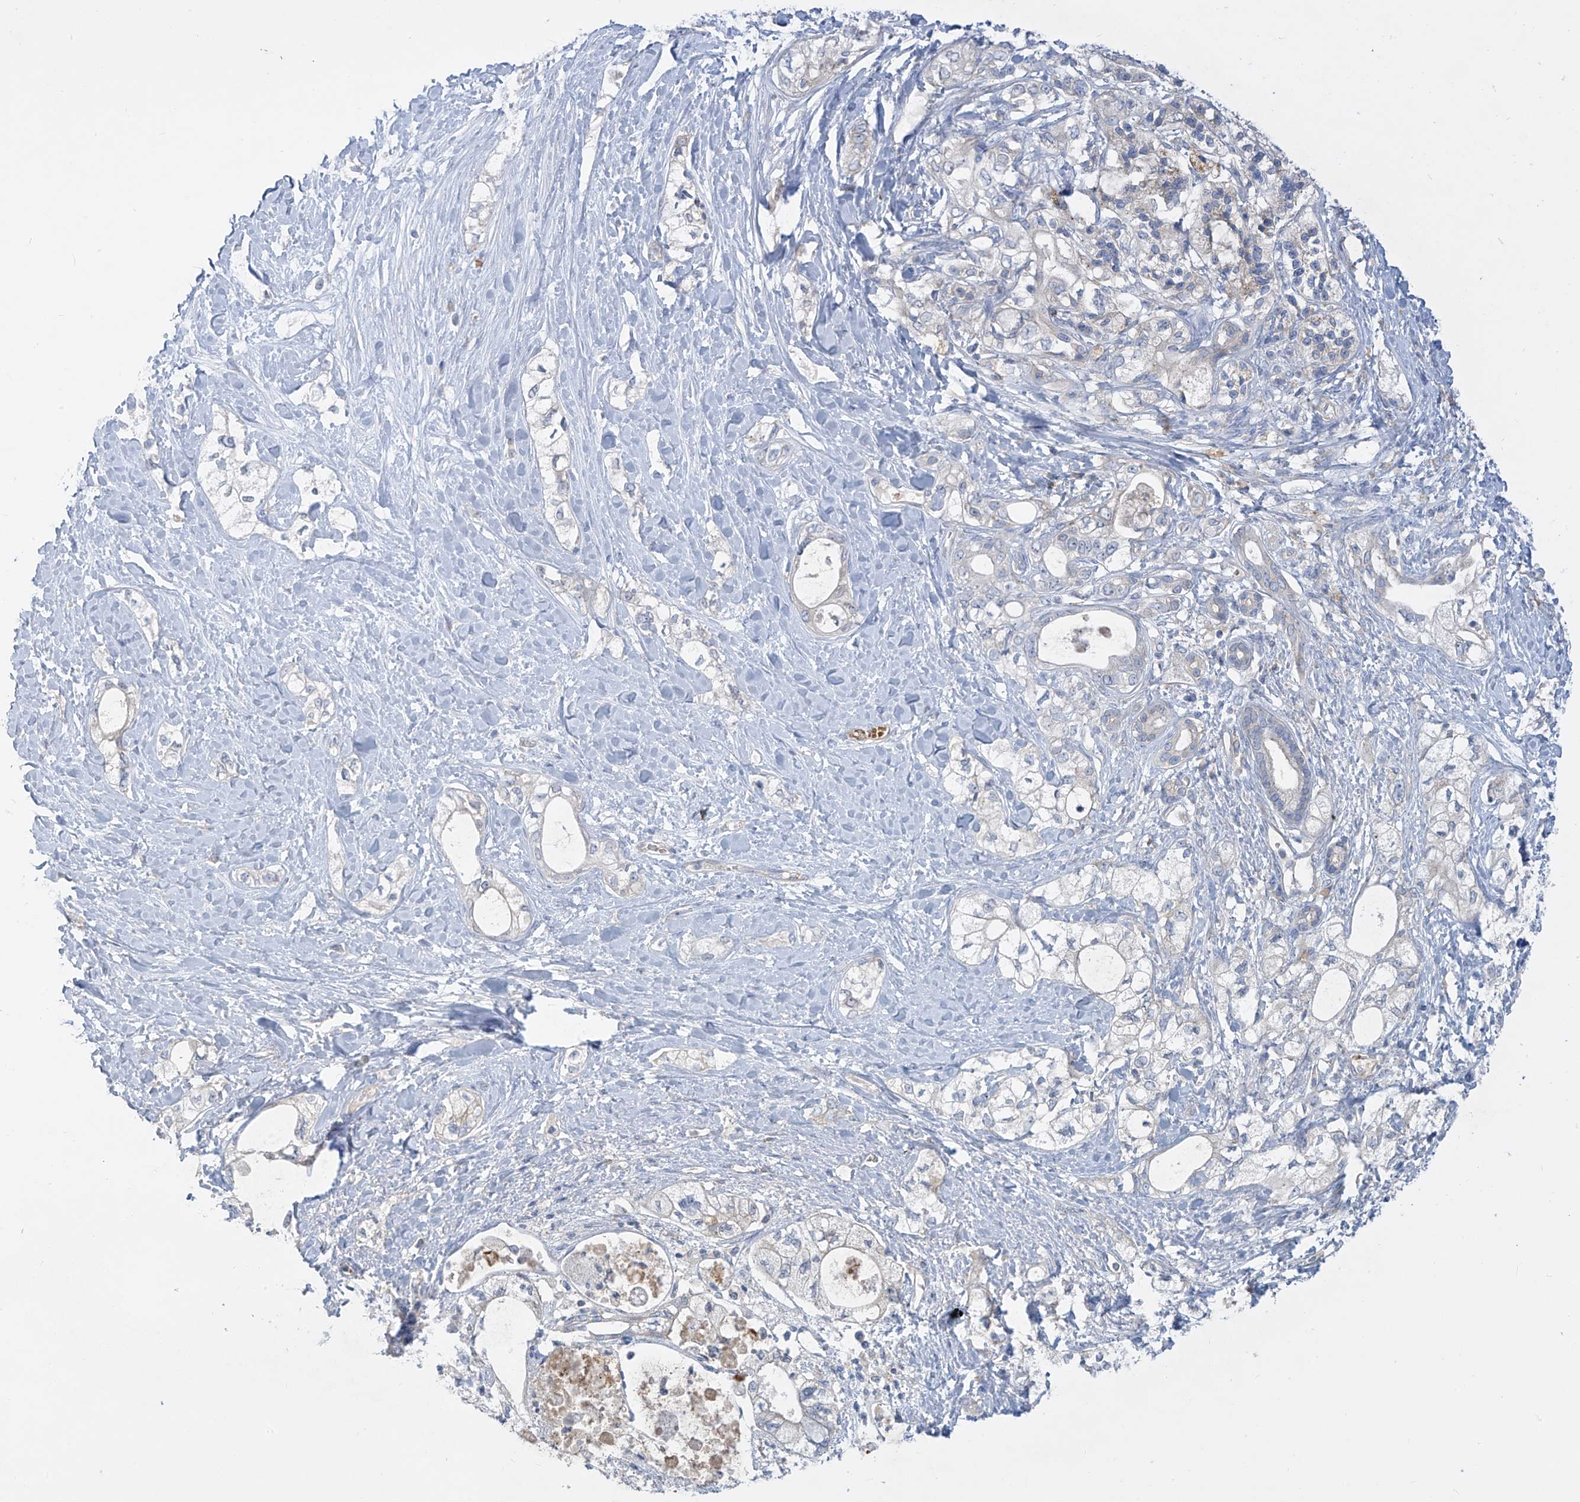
{"staining": {"intensity": "negative", "quantity": "none", "location": "none"}, "tissue": "pancreatic cancer", "cell_type": "Tumor cells", "image_type": "cancer", "snomed": [{"axis": "morphology", "description": "Adenocarcinoma, NOS"}, {"axis": "topography", "description": "Pancreas"}], "caption": "Pancreatic cancer was stained to show a protein in brown. There is no significant staining in tumor cells.", "gene": "DGKQ", "patient": {"sex": "male", "age": 70}}